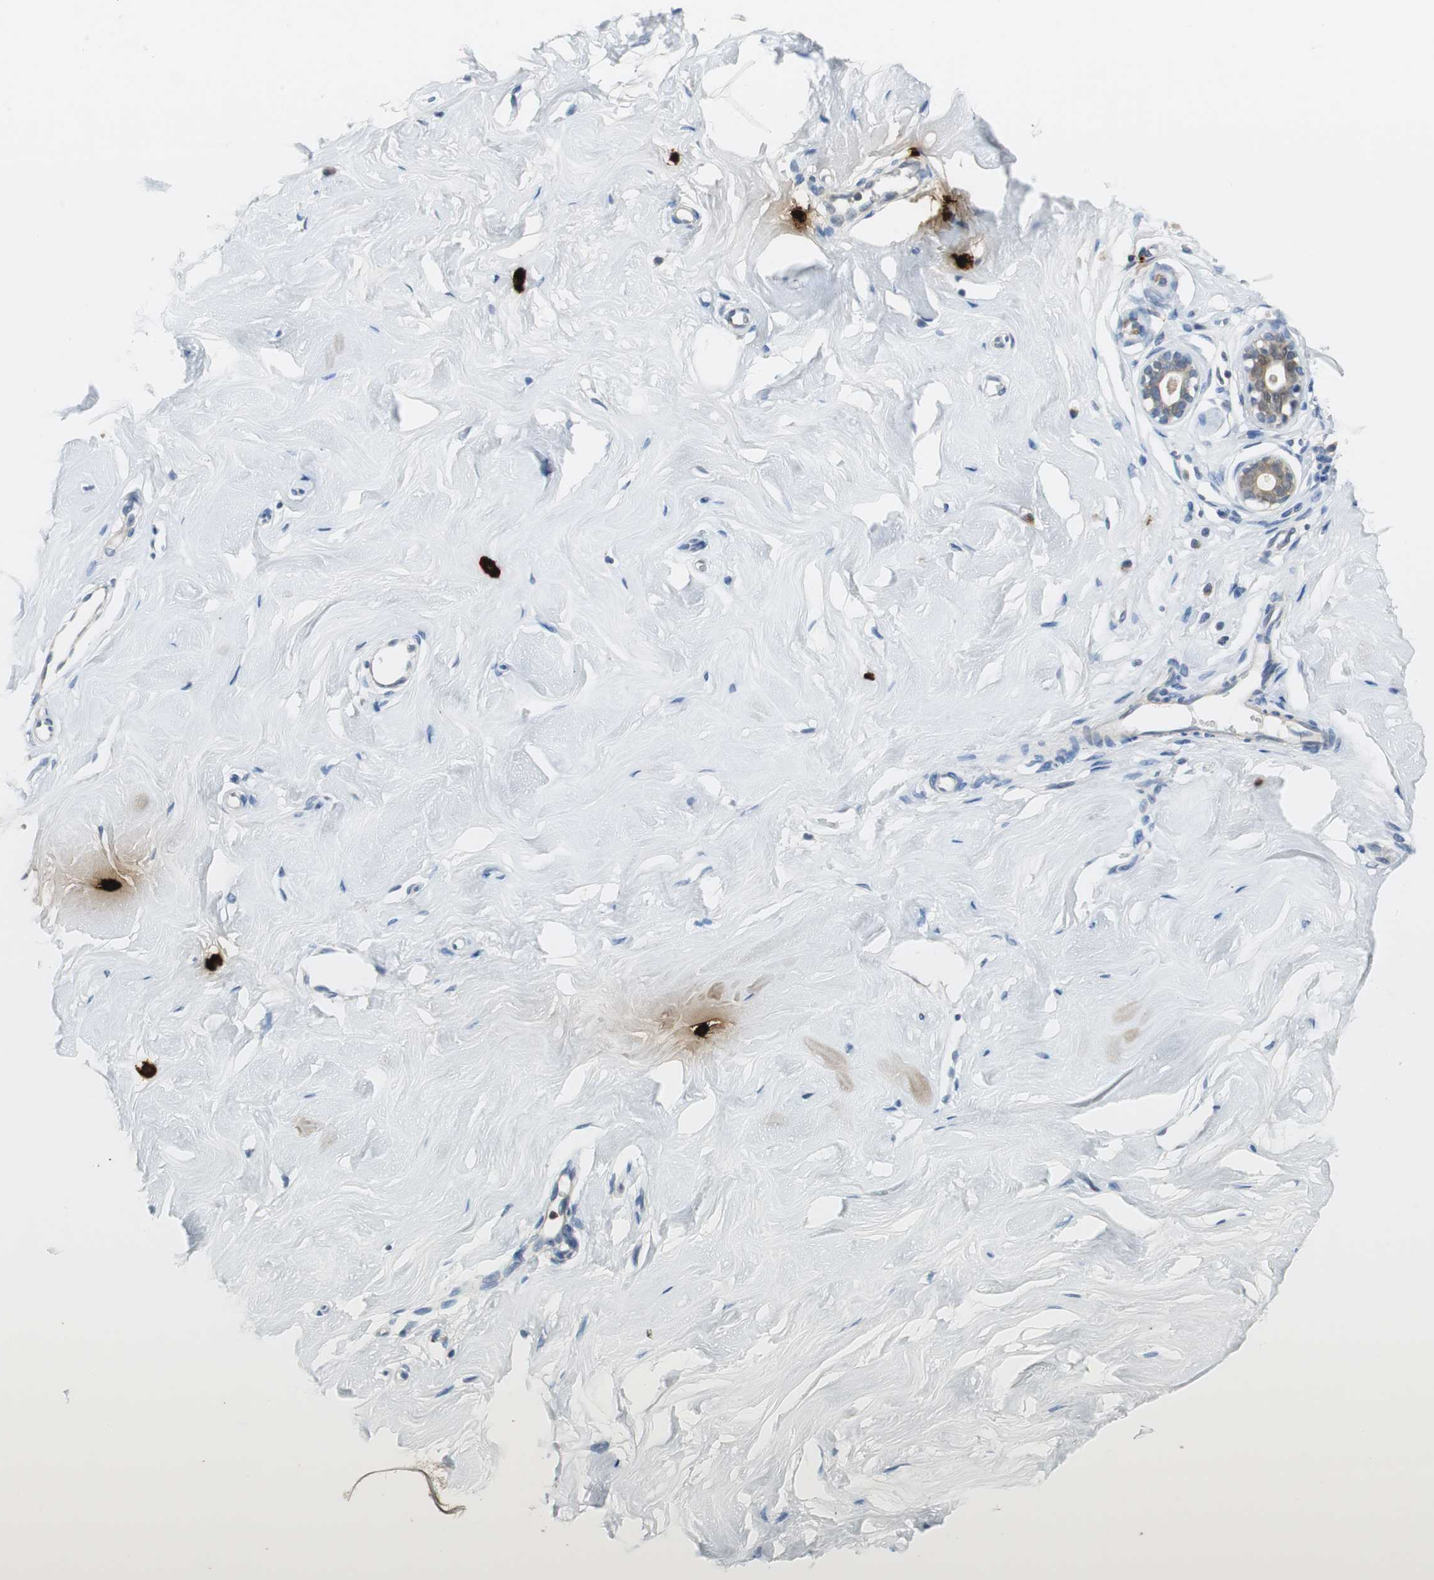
{"staining": {"intensity": "negative", "quantity": "none", "location": "none"}, "tissue": "breast", "cell_type": "Adipocytes", "image_type": "normal", "snomed": [{"axis": "morphology", "description": "Normal tissue, NOS"}, {"axis": "topography", "description": "Breast"}], "caption": "Adipocytes are negative for protein expression in benign human breast. Brightfield microscopy of immunohistochemistry (IHC) stained with DAB (3,3'-diaminobenzidine) (brown) and hematoxylin (blue), captured at high magnification.", "gene": "CPA3", "patient": {"sex": "female", "age": 23}}